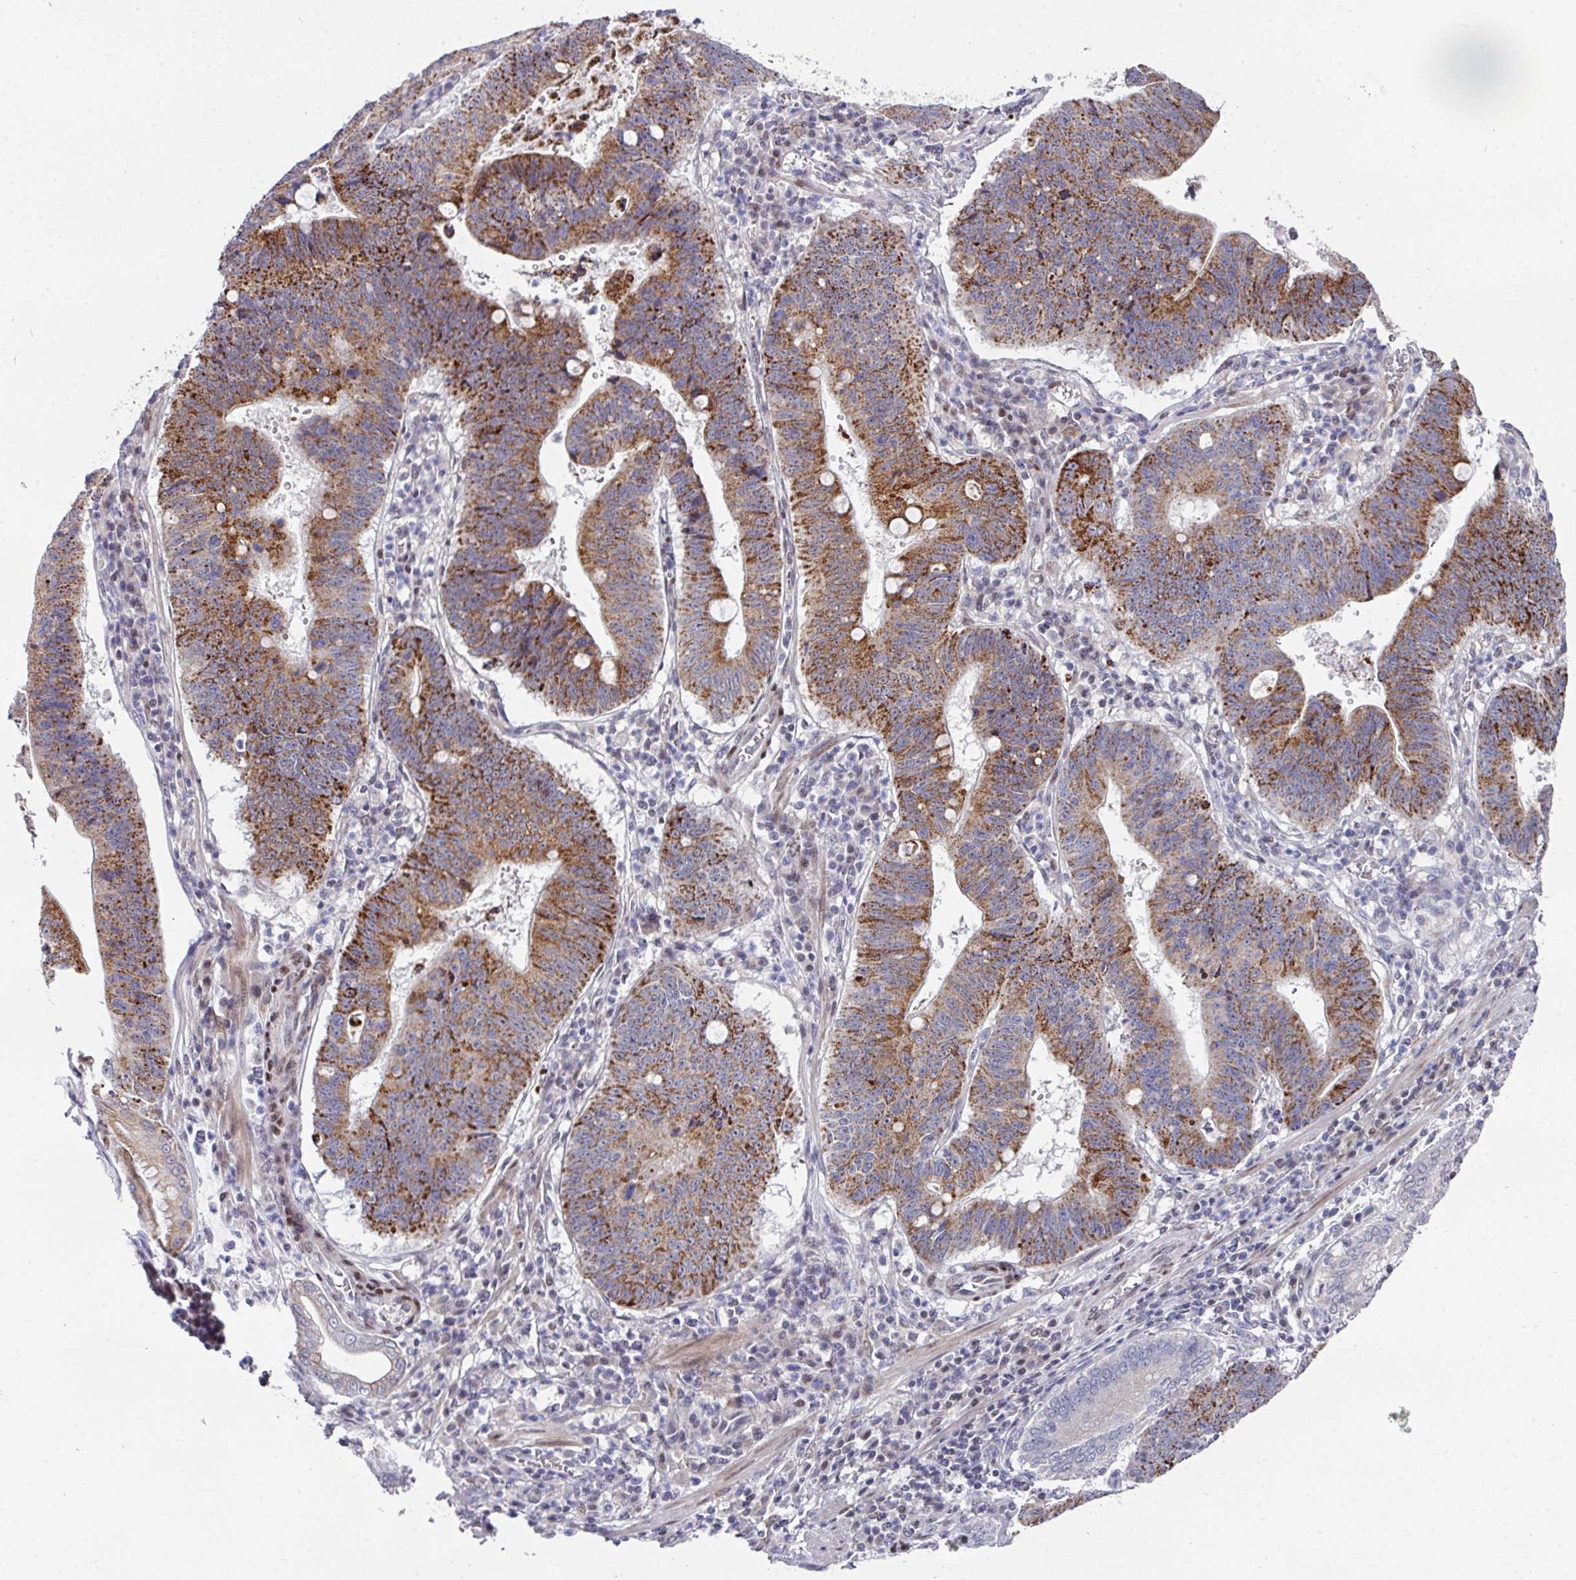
{"staining": {"intensity": "strong", "quantity": "25%-75%", "location": "cytoplasmic/membranous"}, "tissue": "stomach cancer", "cell_type": "Tumor cells", "image_type": "cancer", "snomed": [{"axis": "morphology", "description": "Adenocarcinoma, NOS"}, {"axis": "topography", "description": "Stomach"}], "caption": "Brown immunohistochemical staining in human adenocarcinoma (stomach) shows strong cytoplasmic/membranous staining in approximately 25%-75% of tumor cells. Nuclei are stained in blue.", "gene": "CBX7", "patient": {"sex": "male", "age": 59}}